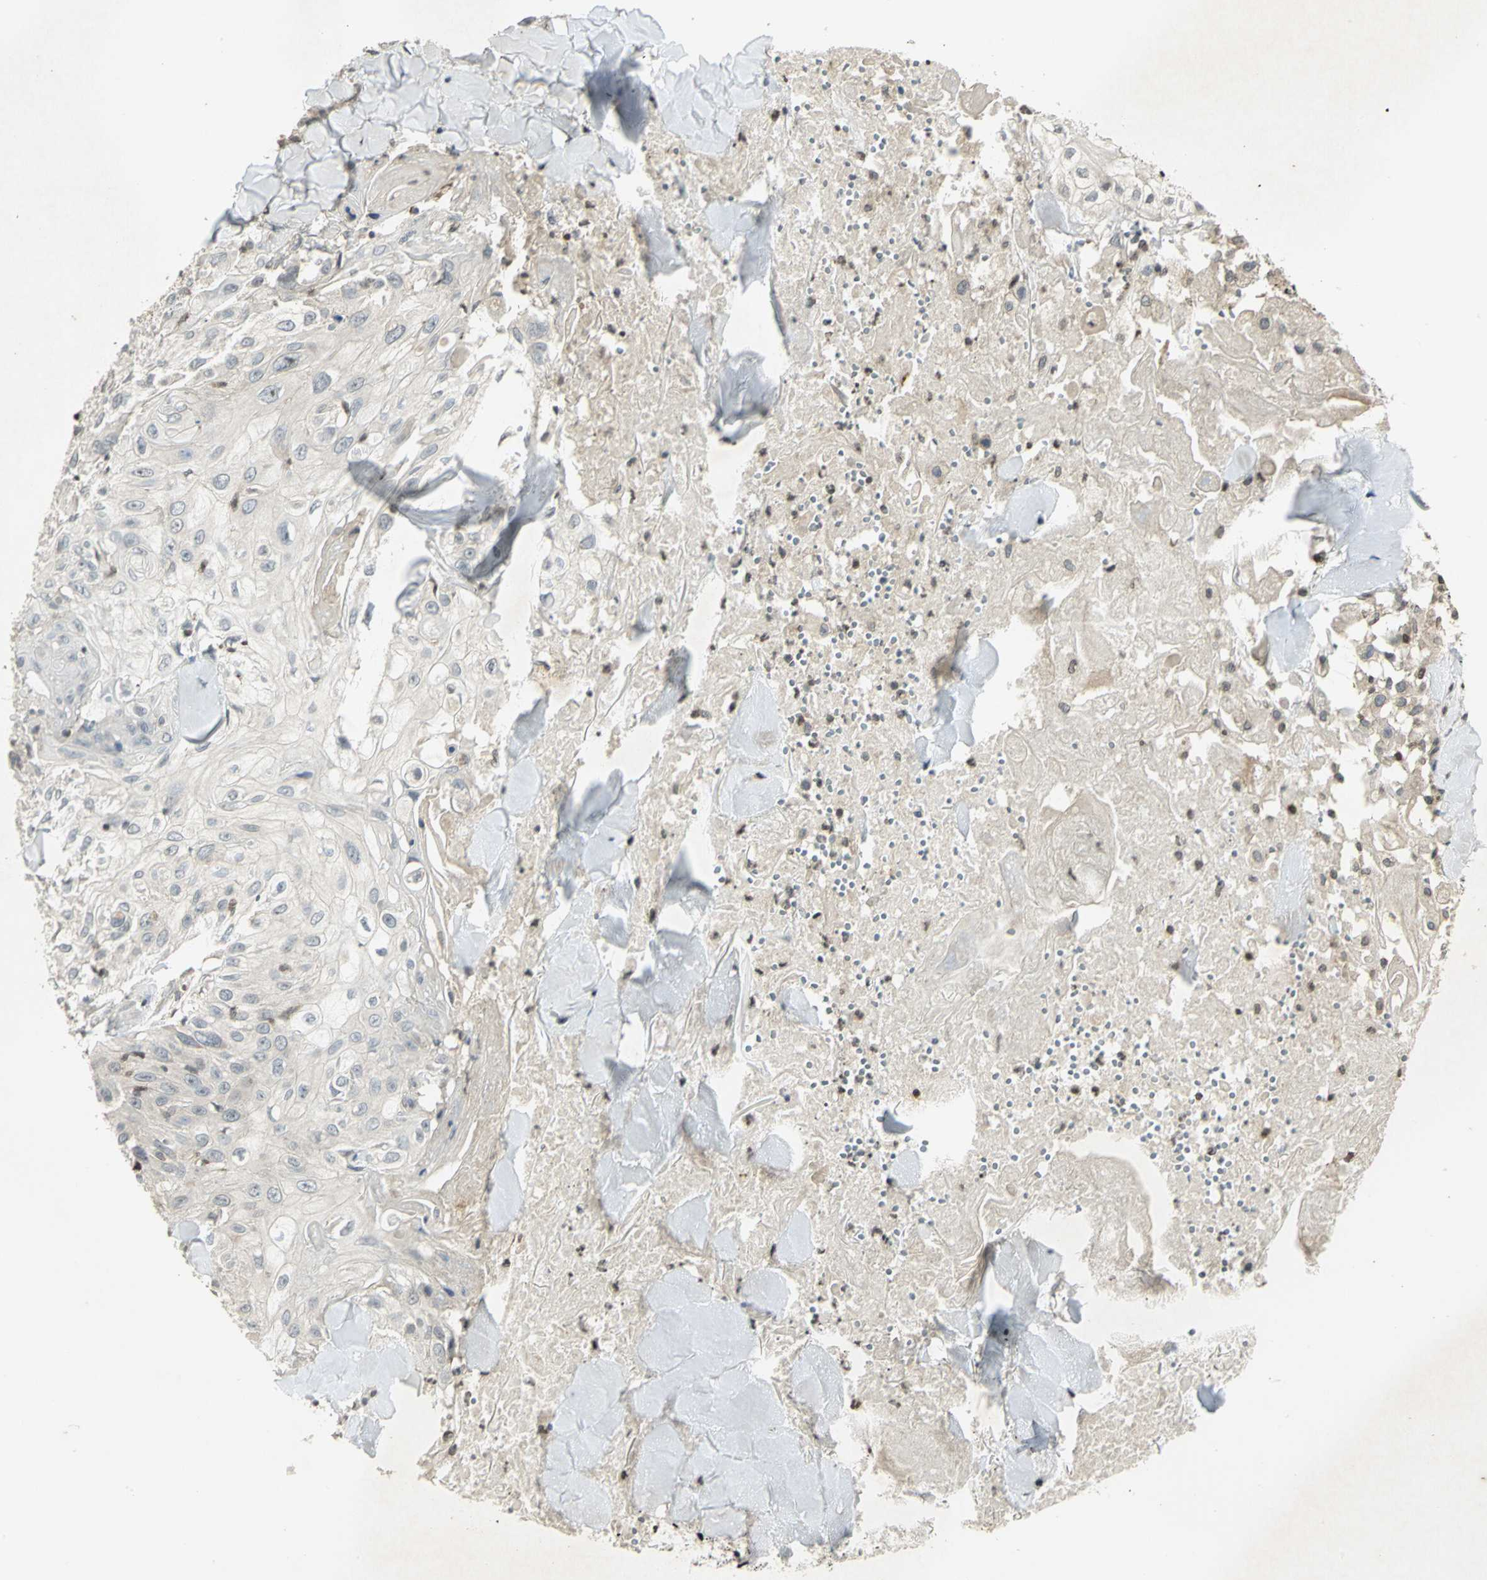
{"staining": {"intensity": "negative", "quantity": "none", "location": "none"}, "tissue": "skin cancer", "cell_type": "Tumor cells", "image_type": "cancer", "snomed": [{"axis": "morphology", "description": "Squamous cell carcinoma, NOS"}, {"axis": "topography", "description": "Skin"}], "caption": "Photomicrograph shows no significant protein positivity in tumor cells of squamous cell carcinoma (skin). The staining was performed using DAB (3,3'-diaminobenzidine) to visualize the protein expression in brown, while the nuclei were stained in blue with hematoxylin (Magnification: 20x).", "gene": "IL16", "patient": {"sex": "male", "age": 86}}